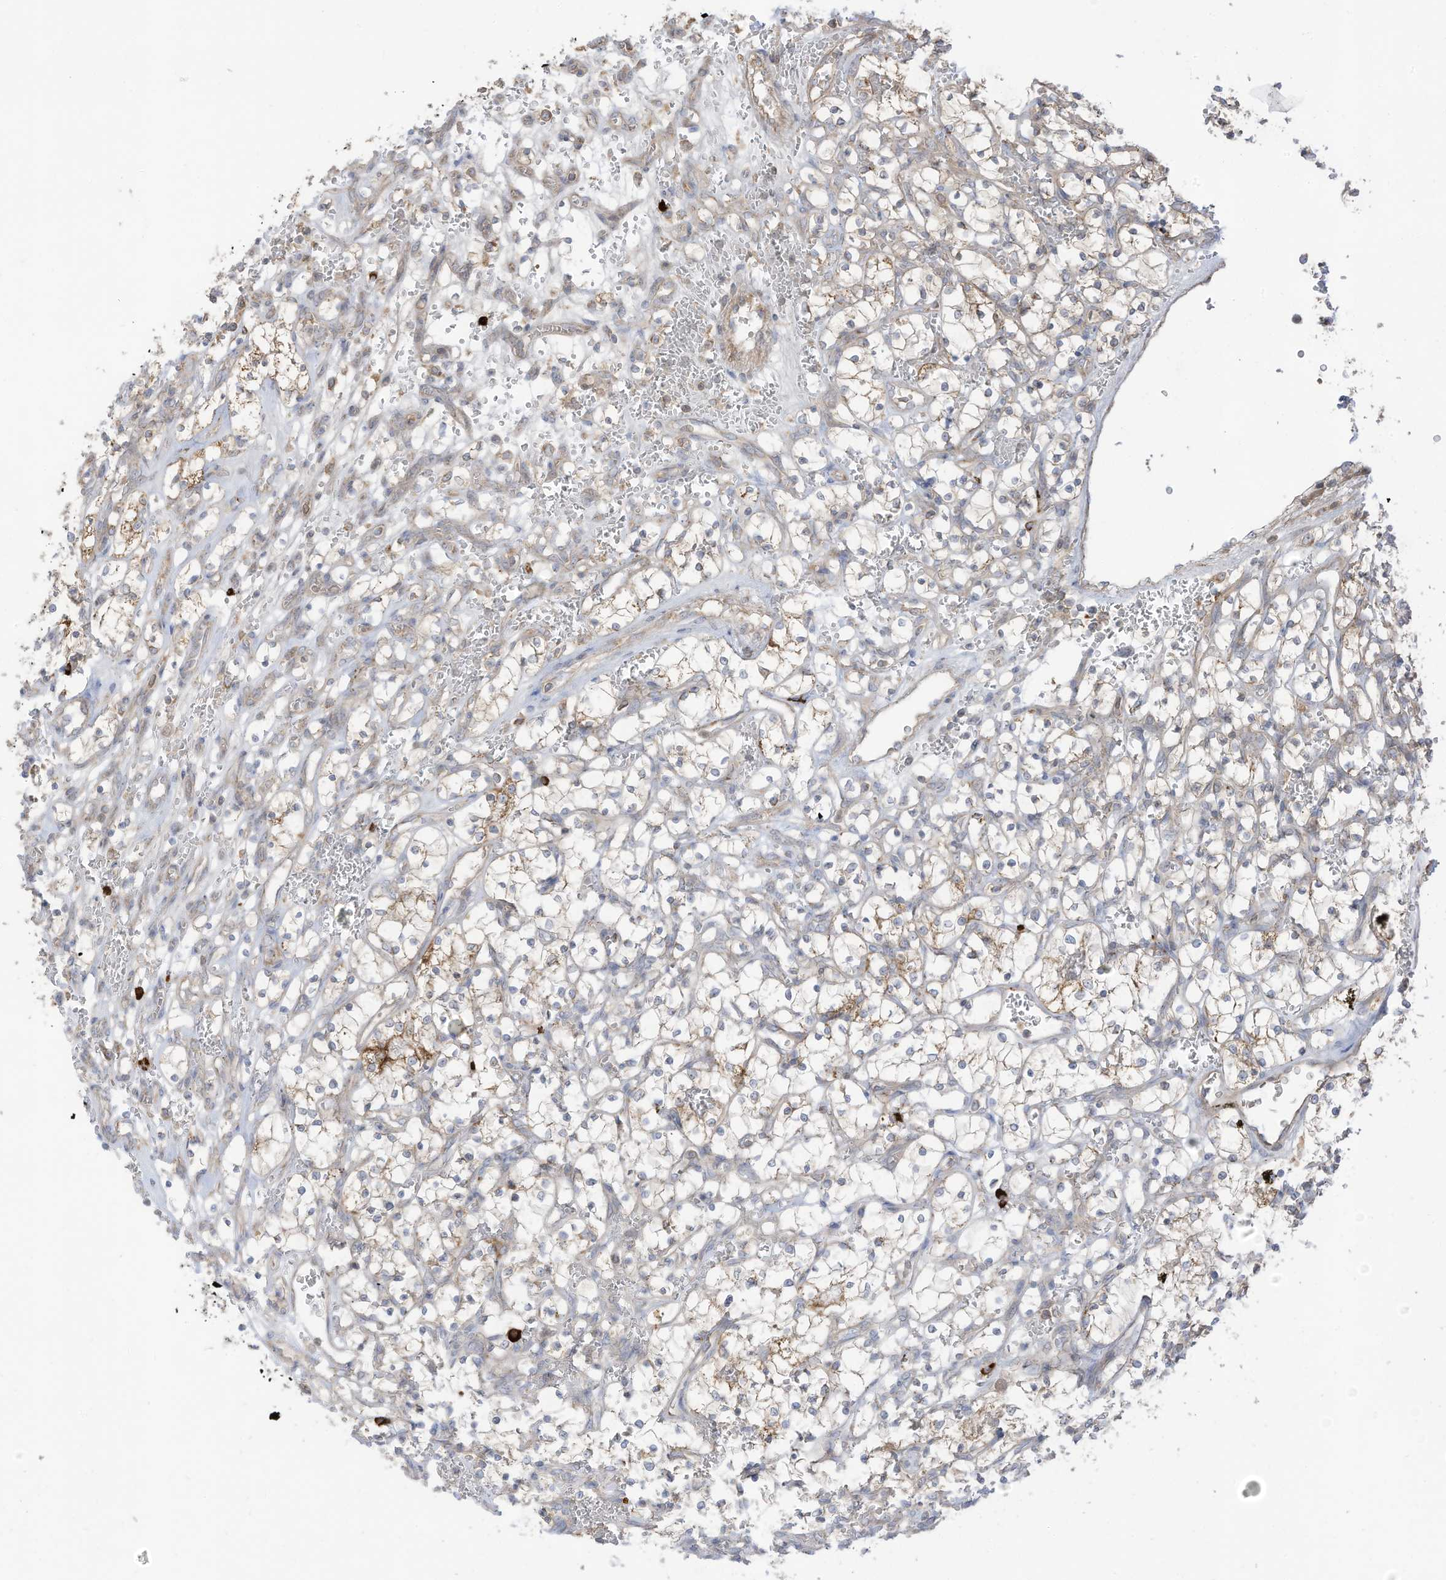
{"staining": {"intensity": "moderate", "quantity": "<25%", "location": "cytoplasmic/membranous"}, "tissue": "renal cancer", "cell_type": "Tumor cells", "image_type": "cancer", "snomed": [{"axis": "morphology", "description": "Adenocarcinoma, NOS"}, {"axis": "topography", "description": "Kidney"}], "caption": "A high-resolution photomicrograph shows immunohistochemistry staining of renal adenocarcinoma, which displays moderate cytoplasmic/membranous positivity in approximately <25% of tumor cells. Using DAB (brown) and hematoxylin (blue) stains, captured at high magnification using brightfield microscopy.", "gene": "CGAS", "patient": {"sex": "female", "age": 69}}